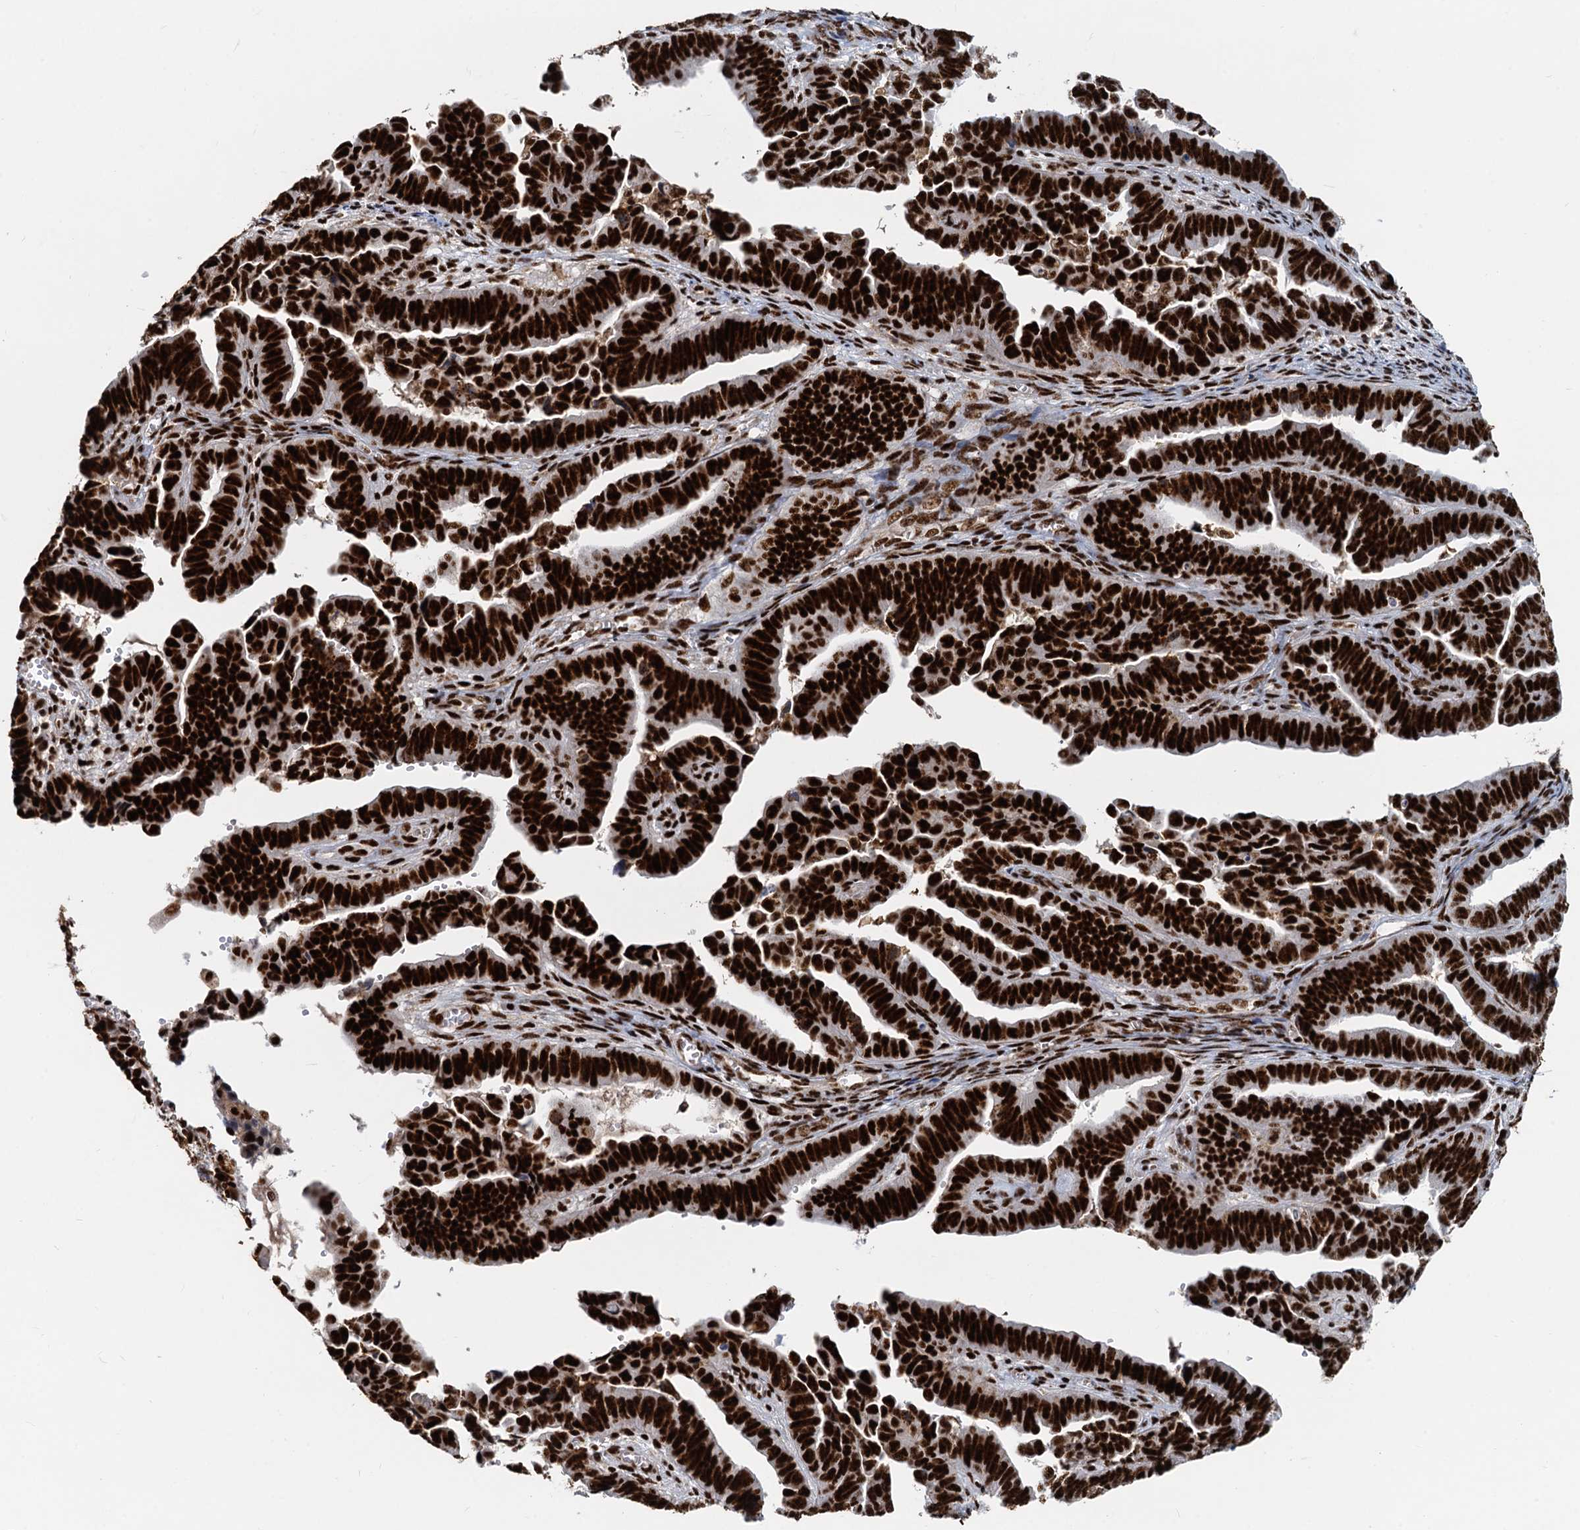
{"staining": {"intensity": "strong", "quantity": ">75%", "location": "nuclear"}, "tissue": "endometrial cancer", "cell_type": "Tumor cells", "image_type": "cancer", "snomed": [{"axis": "morphology", "description": "Adenocarcinoma, NOS"}, {"axis": "topography", "description": "Endometrium"}], "caption": "There is high levels of strong nuclear staining in tumor cells of adenocarcinoma (endometrial), as demonstrated by immunohistochemical staining (brown color).", "gene": "RBM26", "patient": {"sex": "female", "age": 75}}